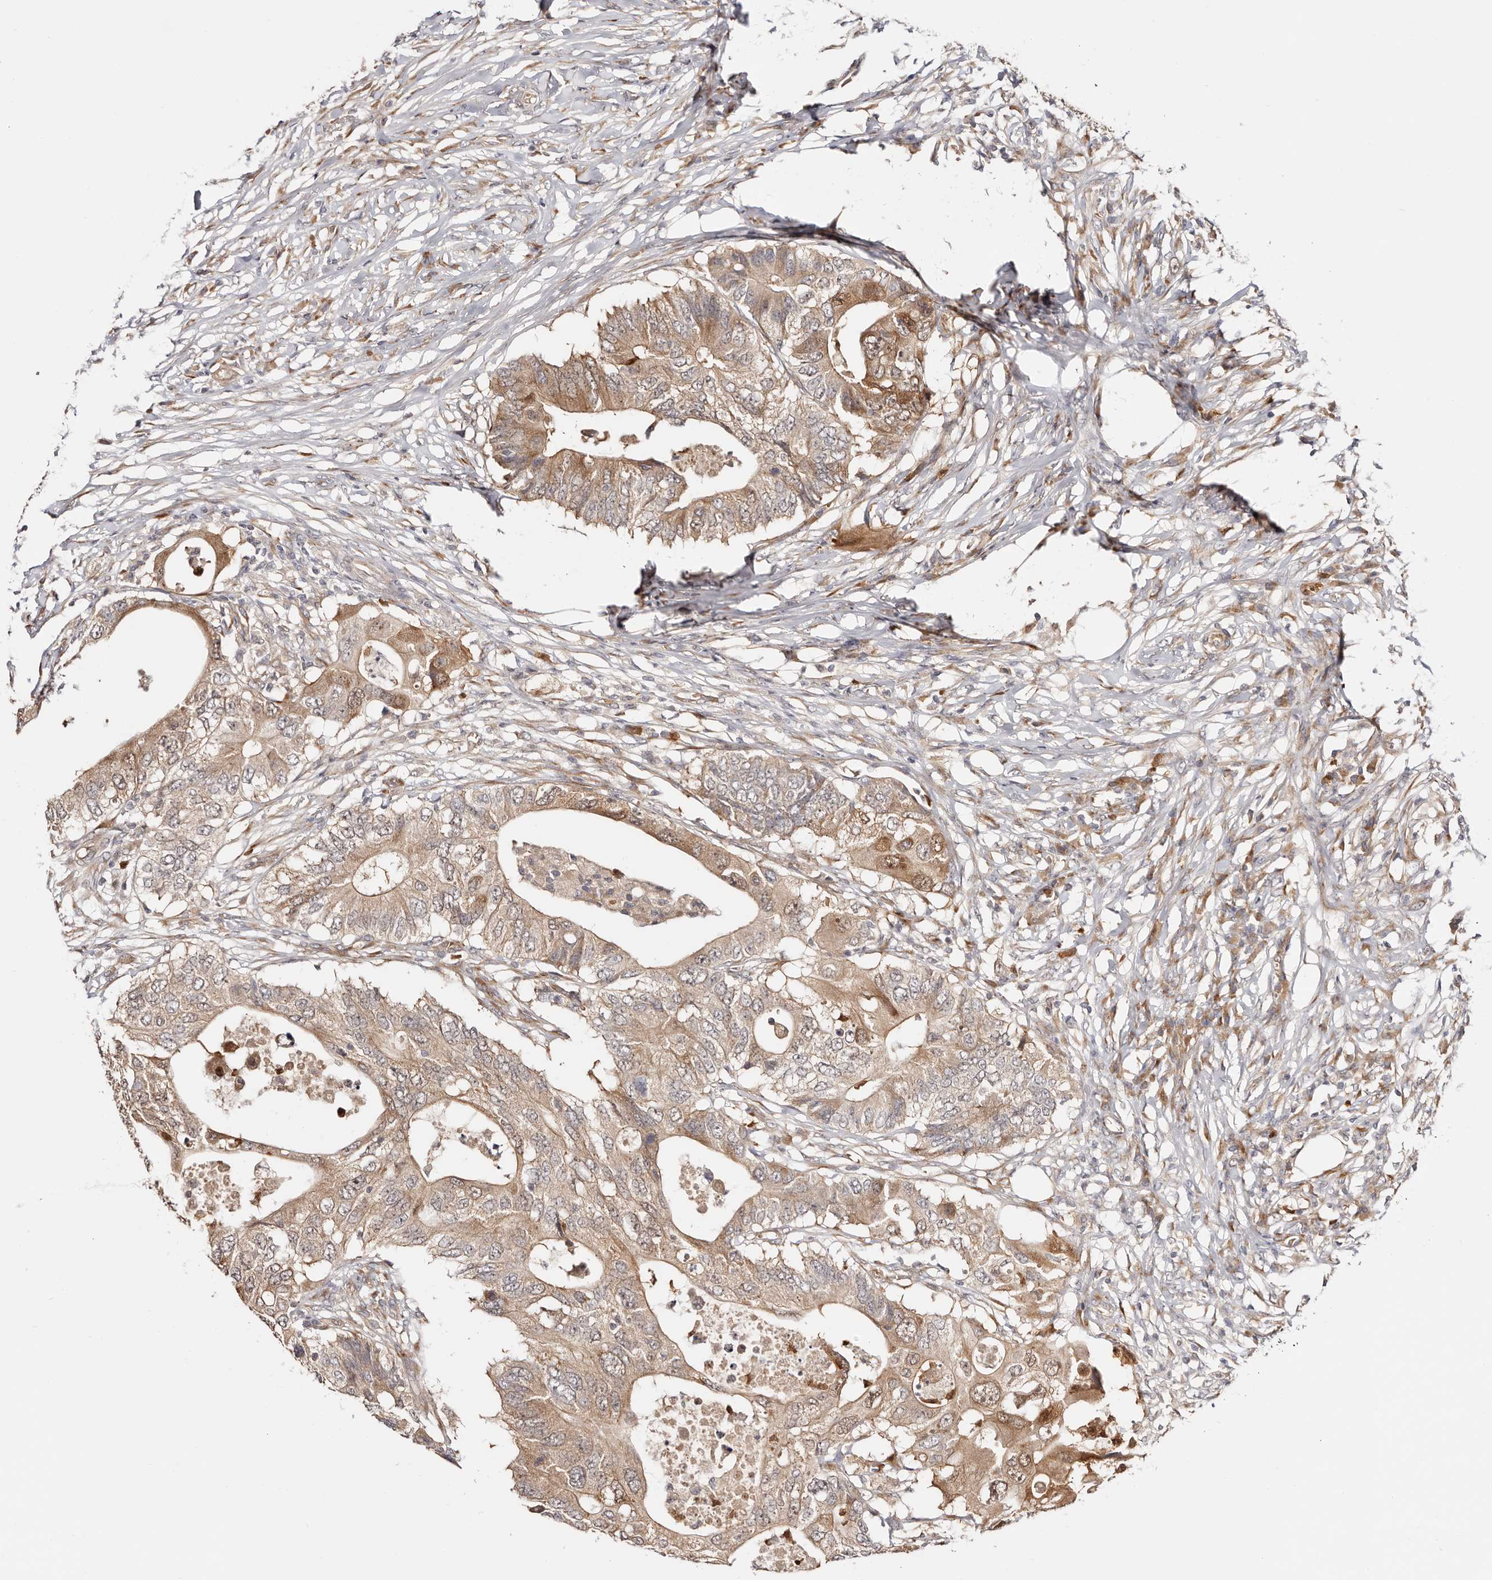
{"staining": {"intensity": "moderate", "quantity": ">75%", "location": "cytoplasmic/membranous"}, "tissue": "colorectal cancer", "cell_type": "Tumor cells", "image_type": "cancer", "snomed": [{"axis": "morphology", "description": "Adenocarcinoma, NOS"}, {"axis": "topography", "description": "Colon"}], "caption": "Protein expression analysis of colorectal cancer demonstrates moderate cytoplasmic/membranous staining in approximately >75% of tumor cells. (Brightfield microscopy of DAB IHC at high magnification).", "gene": "BCL2L15", "patient": {"sex": "male", "age": 71}}